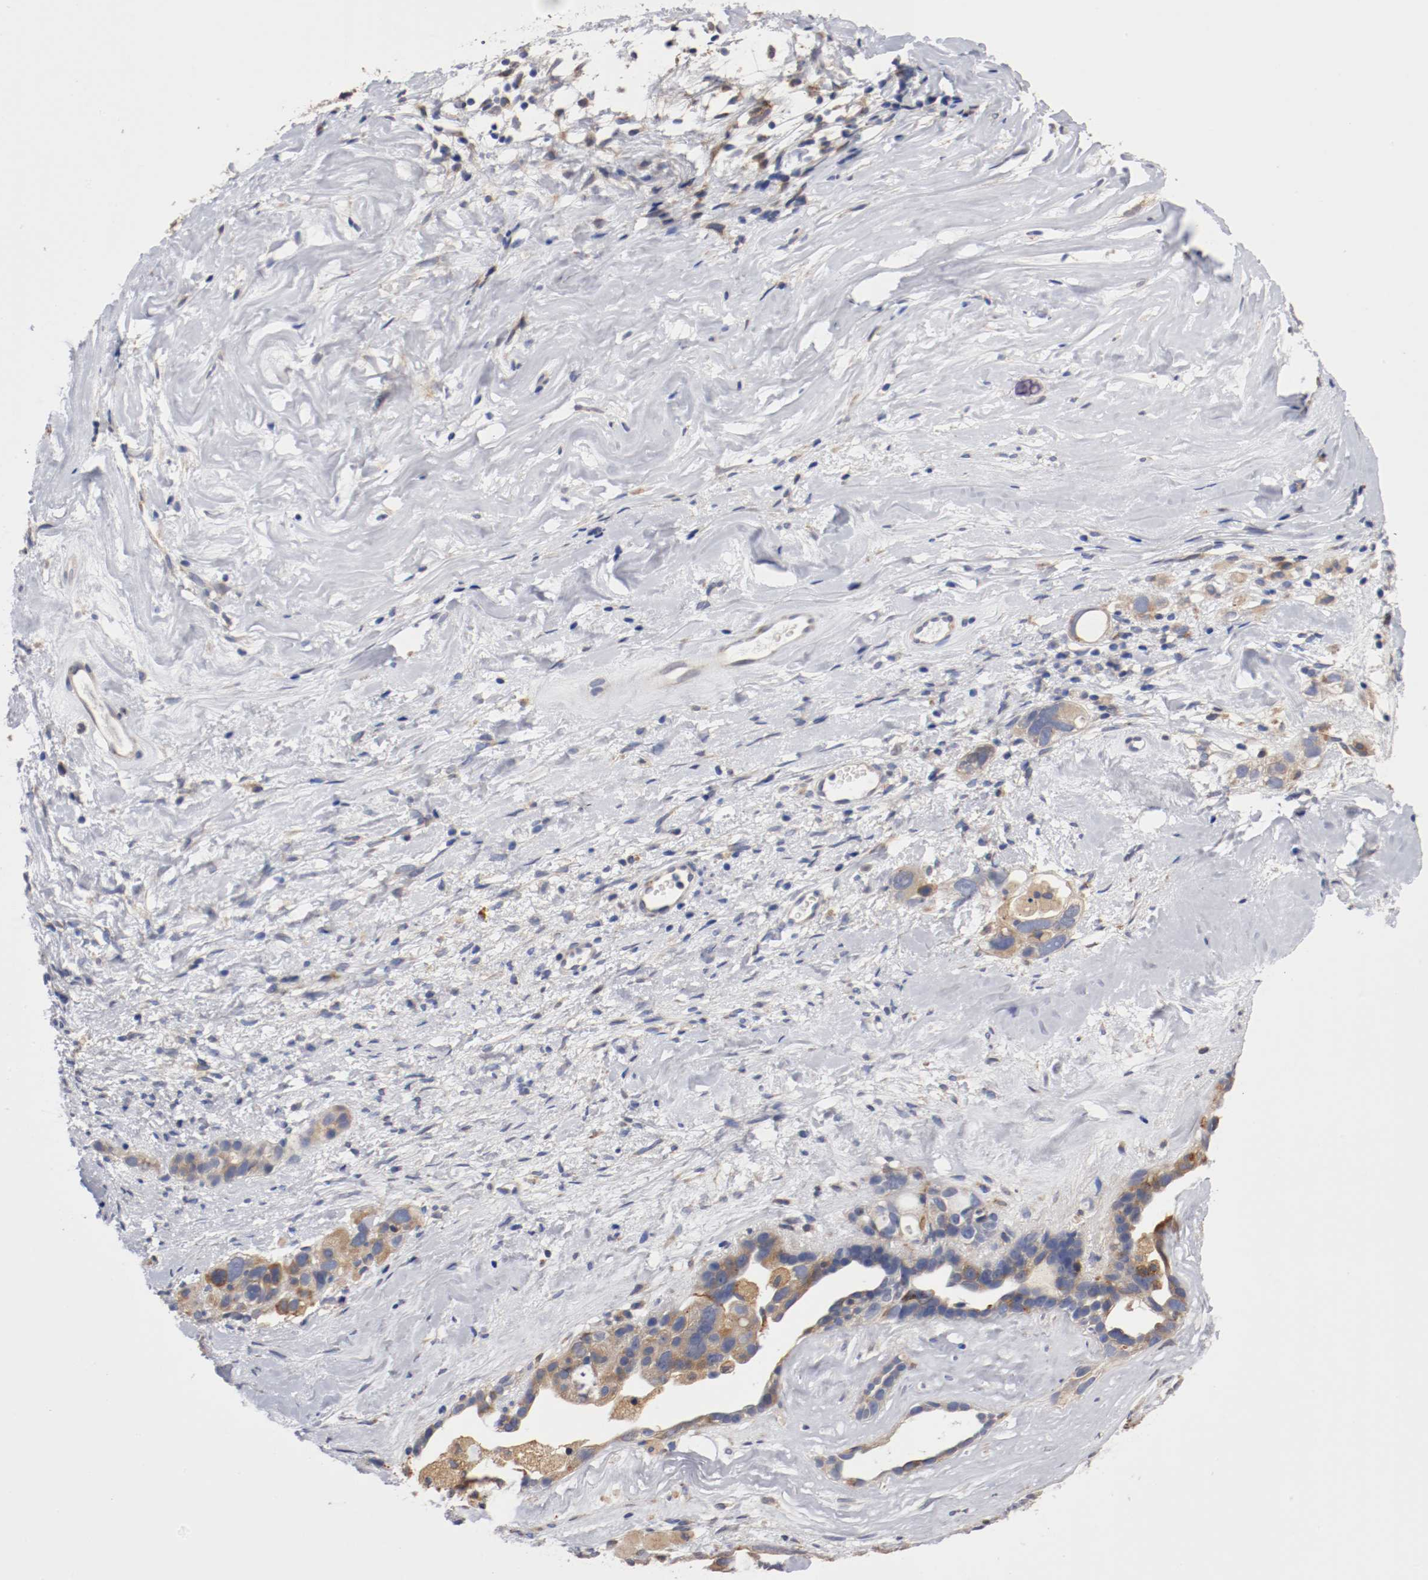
{"staining": {"intensity": "moderate", "quantity": ">75%", "location": "cytoplasmic/membranous"}, "tissue": "ovarian cancer", "cell_type": "Tumor cells", "image_type": "cancer", "snomed": [{"axis": "morphology", "description": "Cystadenocarcinoma, serous, NOS"}, {"axis": "topography", "description": "Ovary"}], "caption": "A micrograph of serous cystadenocarcinoma (ovarian) stained for a protein displays moderate cytoplasmic/membranous brown staining in tumor cells.", "gene": "TNFSF13", "patient": {"sex": "female", "age": 66}}